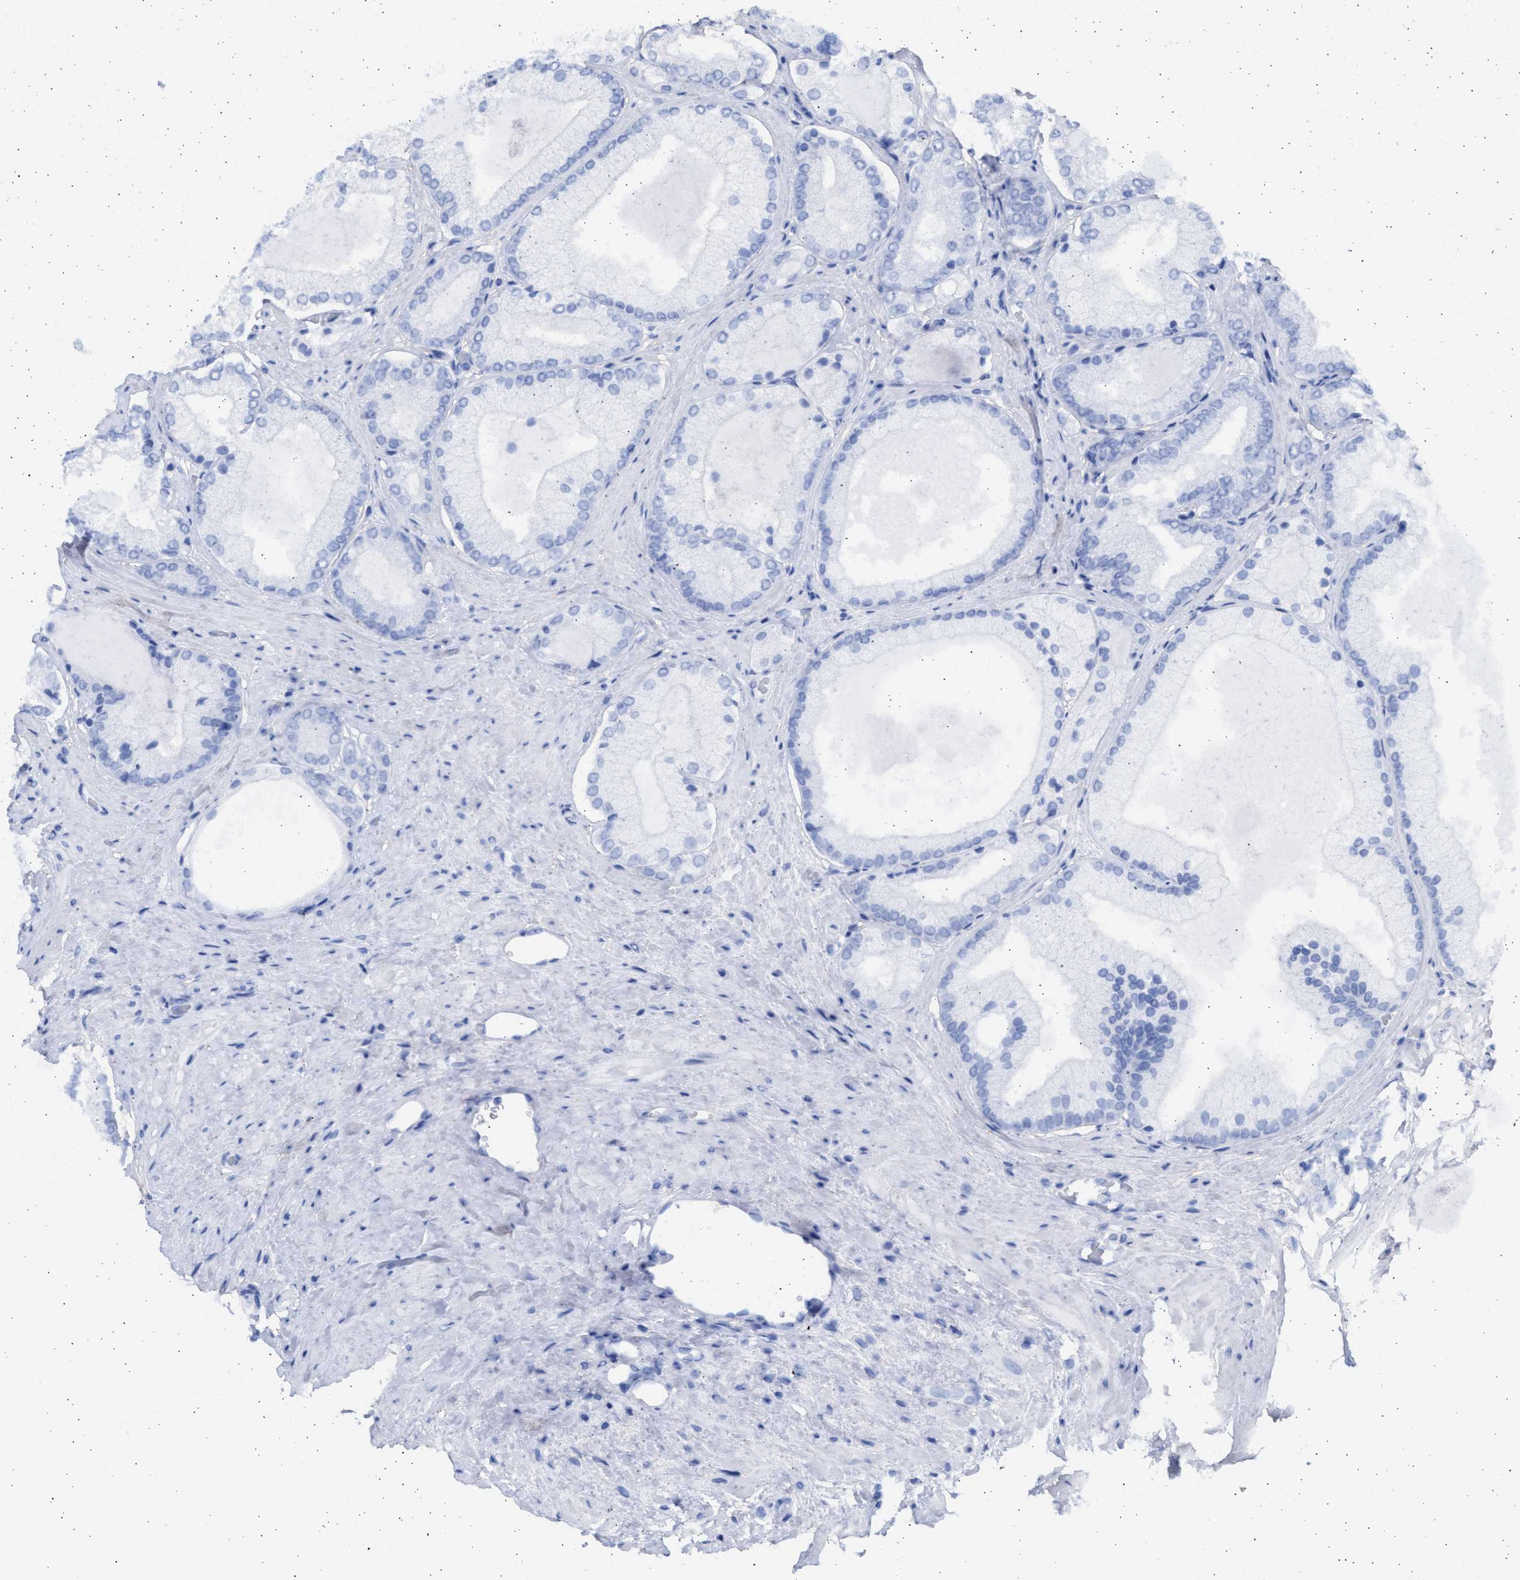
{"staining": {"intensity": "negative", "quantity": "none", "location": "none"}, "tissue": "prostate cancer", "cell_type": "Tumor cells", "image_type": "cancer", "snomed": [{"axis": "morphology", "description": "Adenocarcinoma, Low grade"}, {"axis": "topography", "description": "Prostate"}], "caption": "High magnification brightfield microscopy of prostate cancer stained with DAB (3,3'-diaminobenzidine) (brown) and counterstained with hematoxylin (blue): tumor cells show no significant expression. (DAB (3,3'-diaminobenzidine) immunohistochemistry, high magnification).", "gene": "ALDOC", "patient": {"sex": "male", "age": 65}}